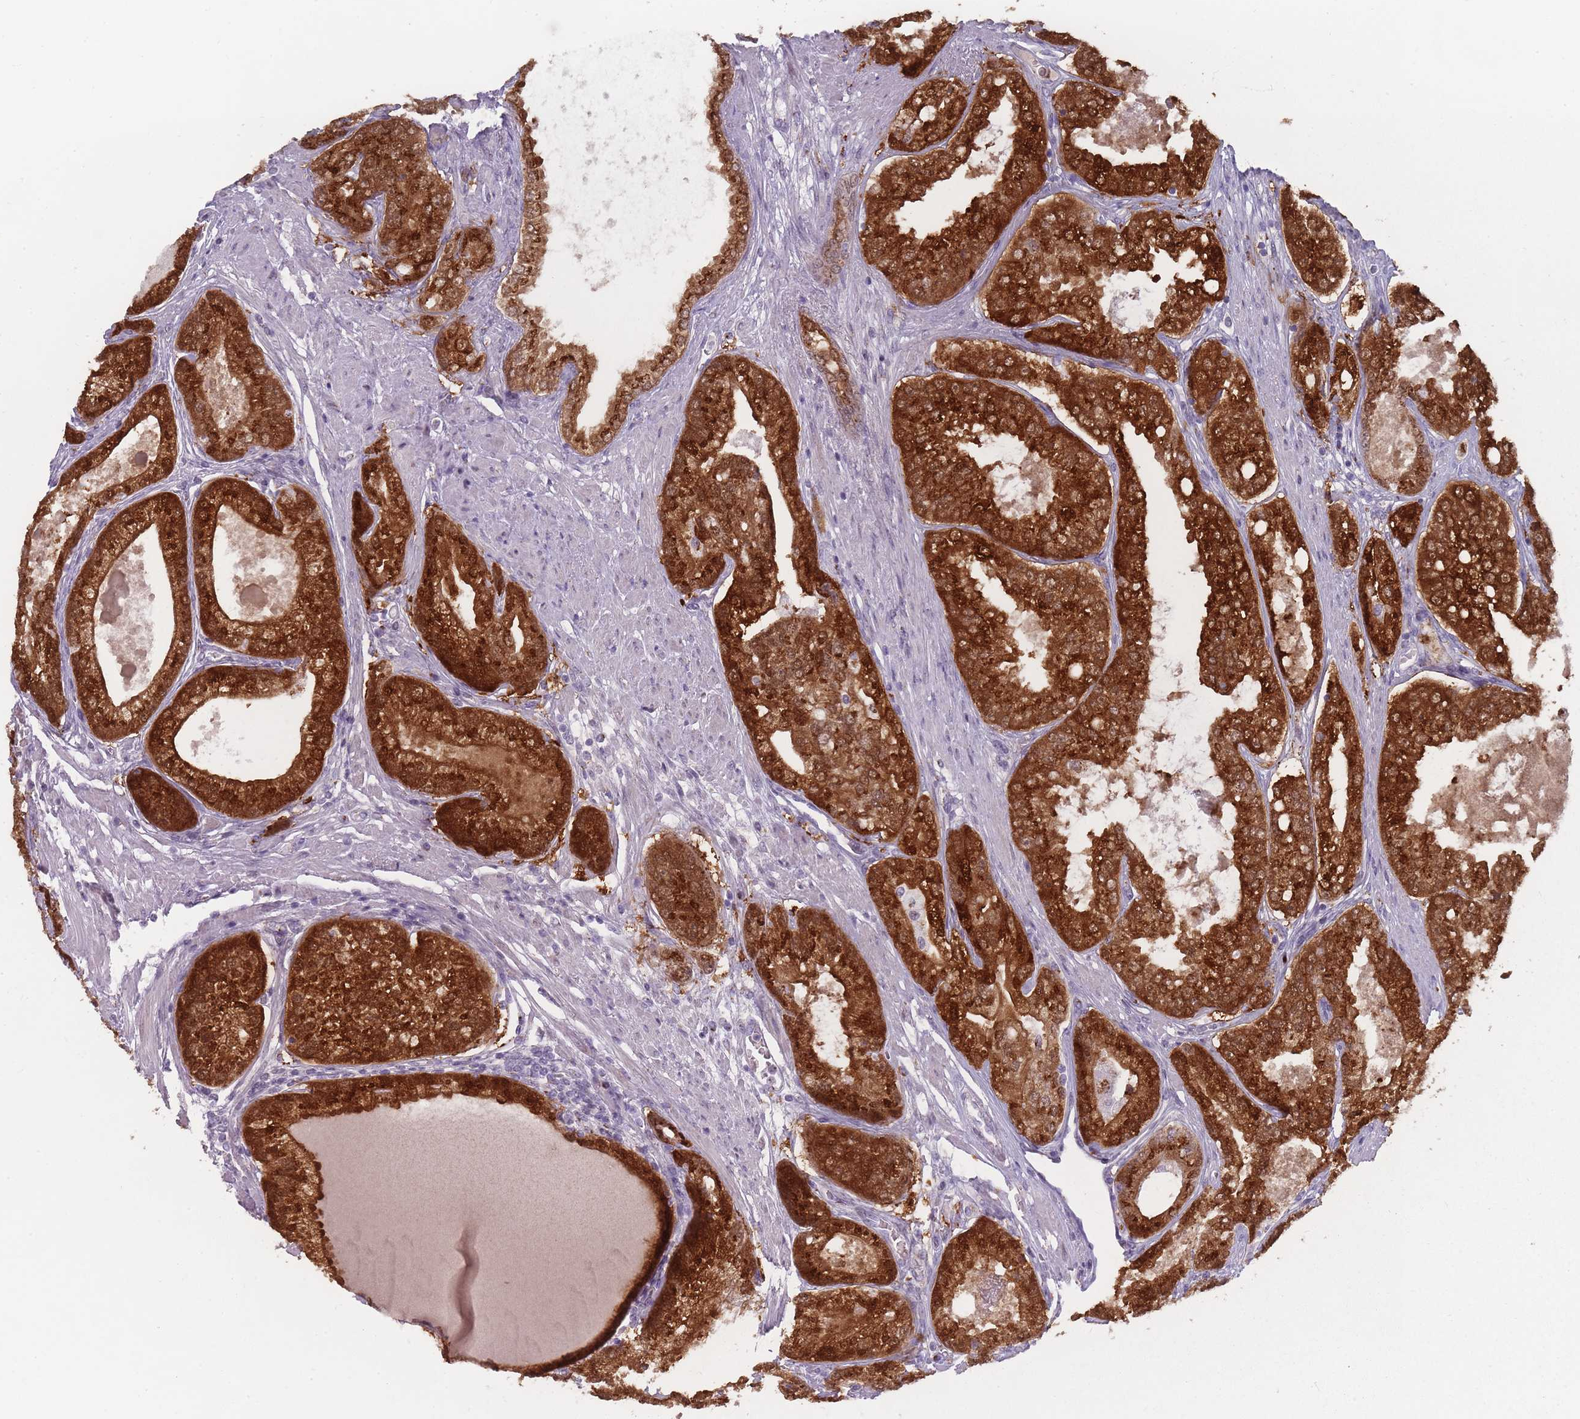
{"staining": {"intensity": "strong", "quantity": ">75%", "location": "cytoplasmic/membranous,nuclear"}, "tissue": "prostate cancer", "cell_type": "Tumor cells", "image_type": "cancer", "snomed": [{"axis": "morphology", "description": "Adenocarcinoma, High grade"}, {"axis": "topography", "description": "Prostate"}], "caption": "Brown immunohistochemical staining in human adenocarcinoma (high-grade) (prostate) shows strong cytoplasmic/membranous and nuclear positivity in about >75% of tumor cells. Nuclei are stained in blue.", "gene": "MAN1B1", "patient": {"sex": "male", "age": 71}}